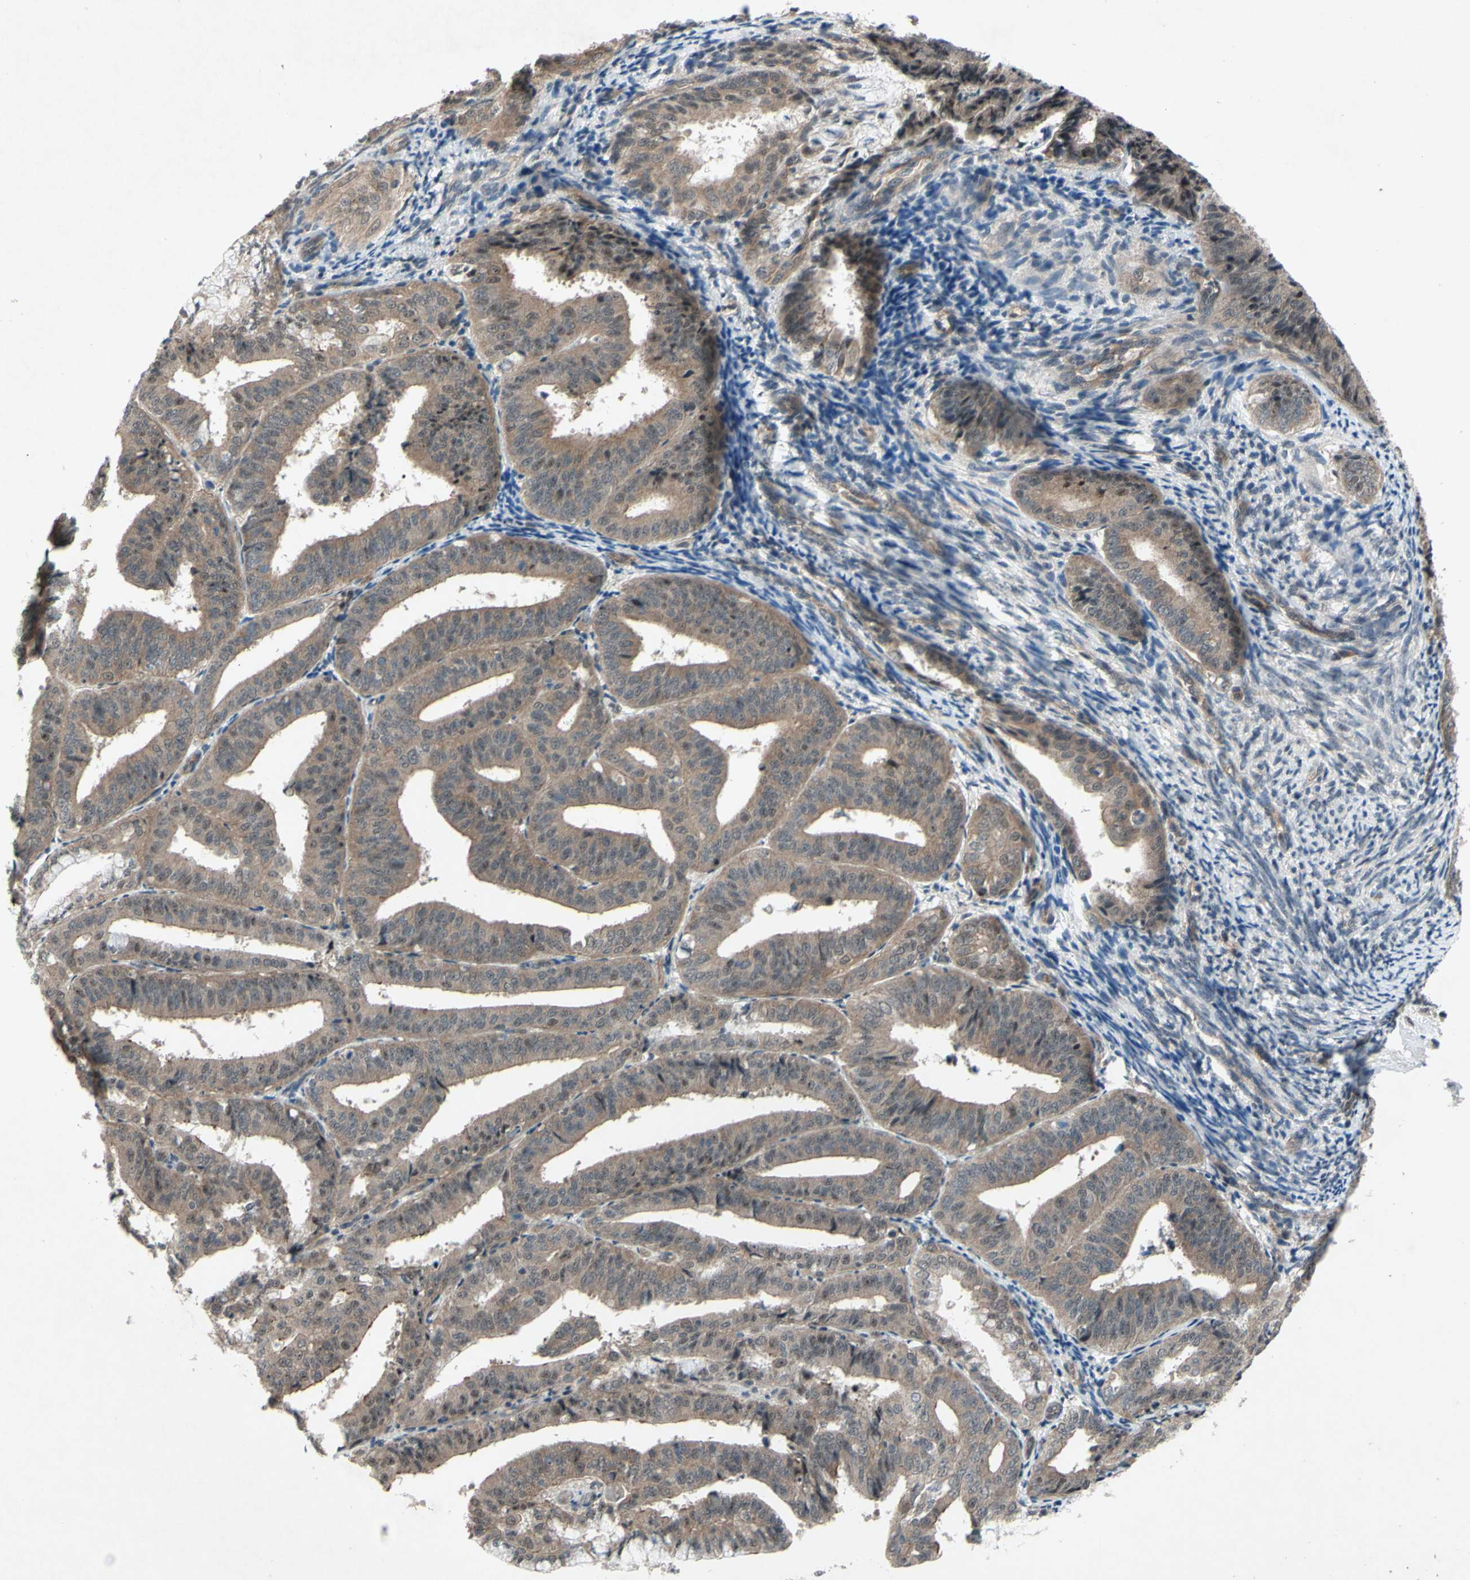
{"staining": {"intensity": "moderate", "quantity": "25%-75%", "location": "cytoplasmic/membranous"}, "tissue": "endometrial cancer", "cell_type": "Tumor cells", "image_type": "cancer", "snomed": [{"axis": "morphology", "description": "Adenocarcinoma, NOS"}, {"axis": "topography", "description": "Endometrium"}], "caption": "IHC (DAB) staining of human endometrial adenocarcinoma demonstrates moderate cytoplasmic/membranous protein staining in about 25%-75% of tumor cells. Immunohistochemistry (ihc) stains the protein of interest in brown and the nuclei are stained blue.", "gene": "TRDMT1", "patient": {"sex": "female", "age": 63}}